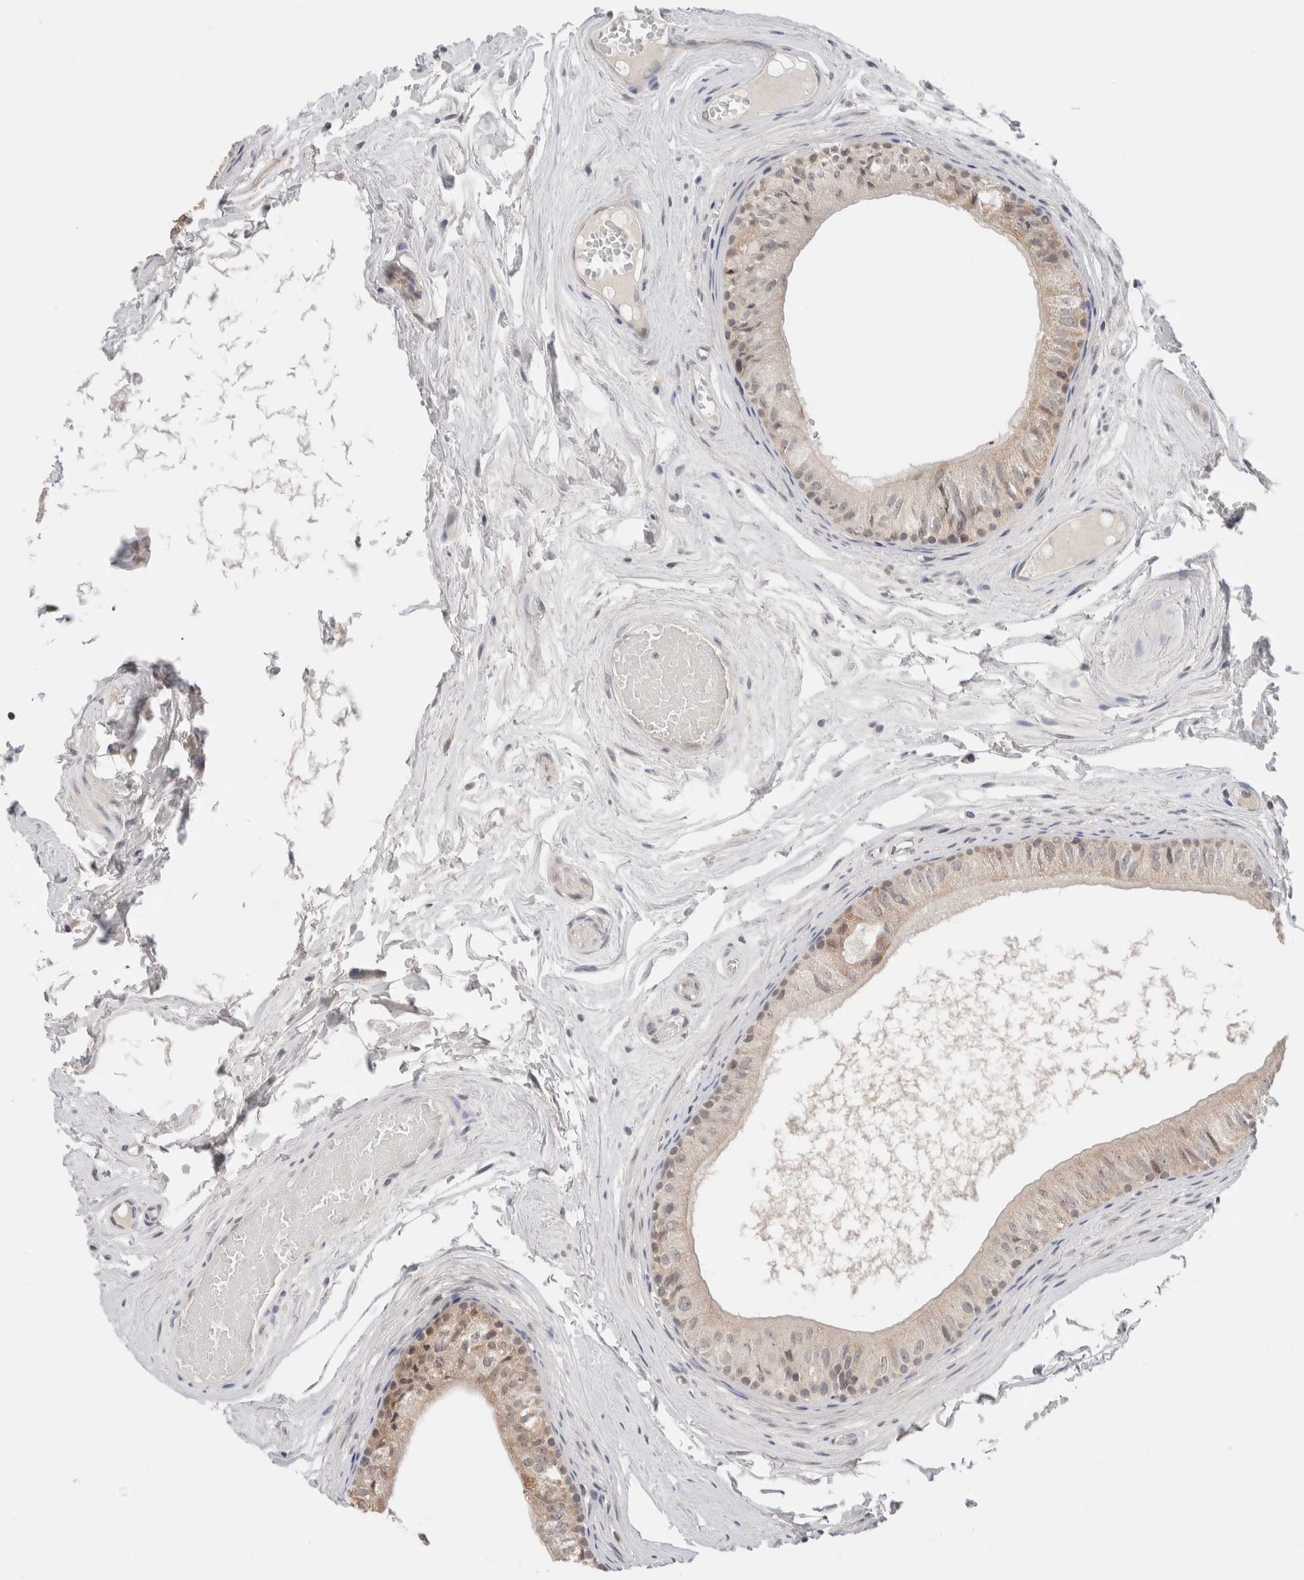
{"staining": {"intensity": "moderate", "quantity": "25%-75%", "location": "cytoplasmic/membranous,nuclear"}, "tissue": "epididymis", "cell_type": "Glandular cells", "image_type": "normal", "snomed": [{"axis": "morphology", "description": "Normal tissue, NOS"}, {"axis": "topography", "description": "Epididymis"}], "caption": "DAB (3,3'-diaminobenzidine) immunohistochemical staining of unremarkable human epididymis demonstrates moderate cytoplasmic/membranous,nuclear protein staining in approximately 25%-75% of glandular cells.", "gene": "ERI3", "patient": {"sex": "male", "age": 79}}